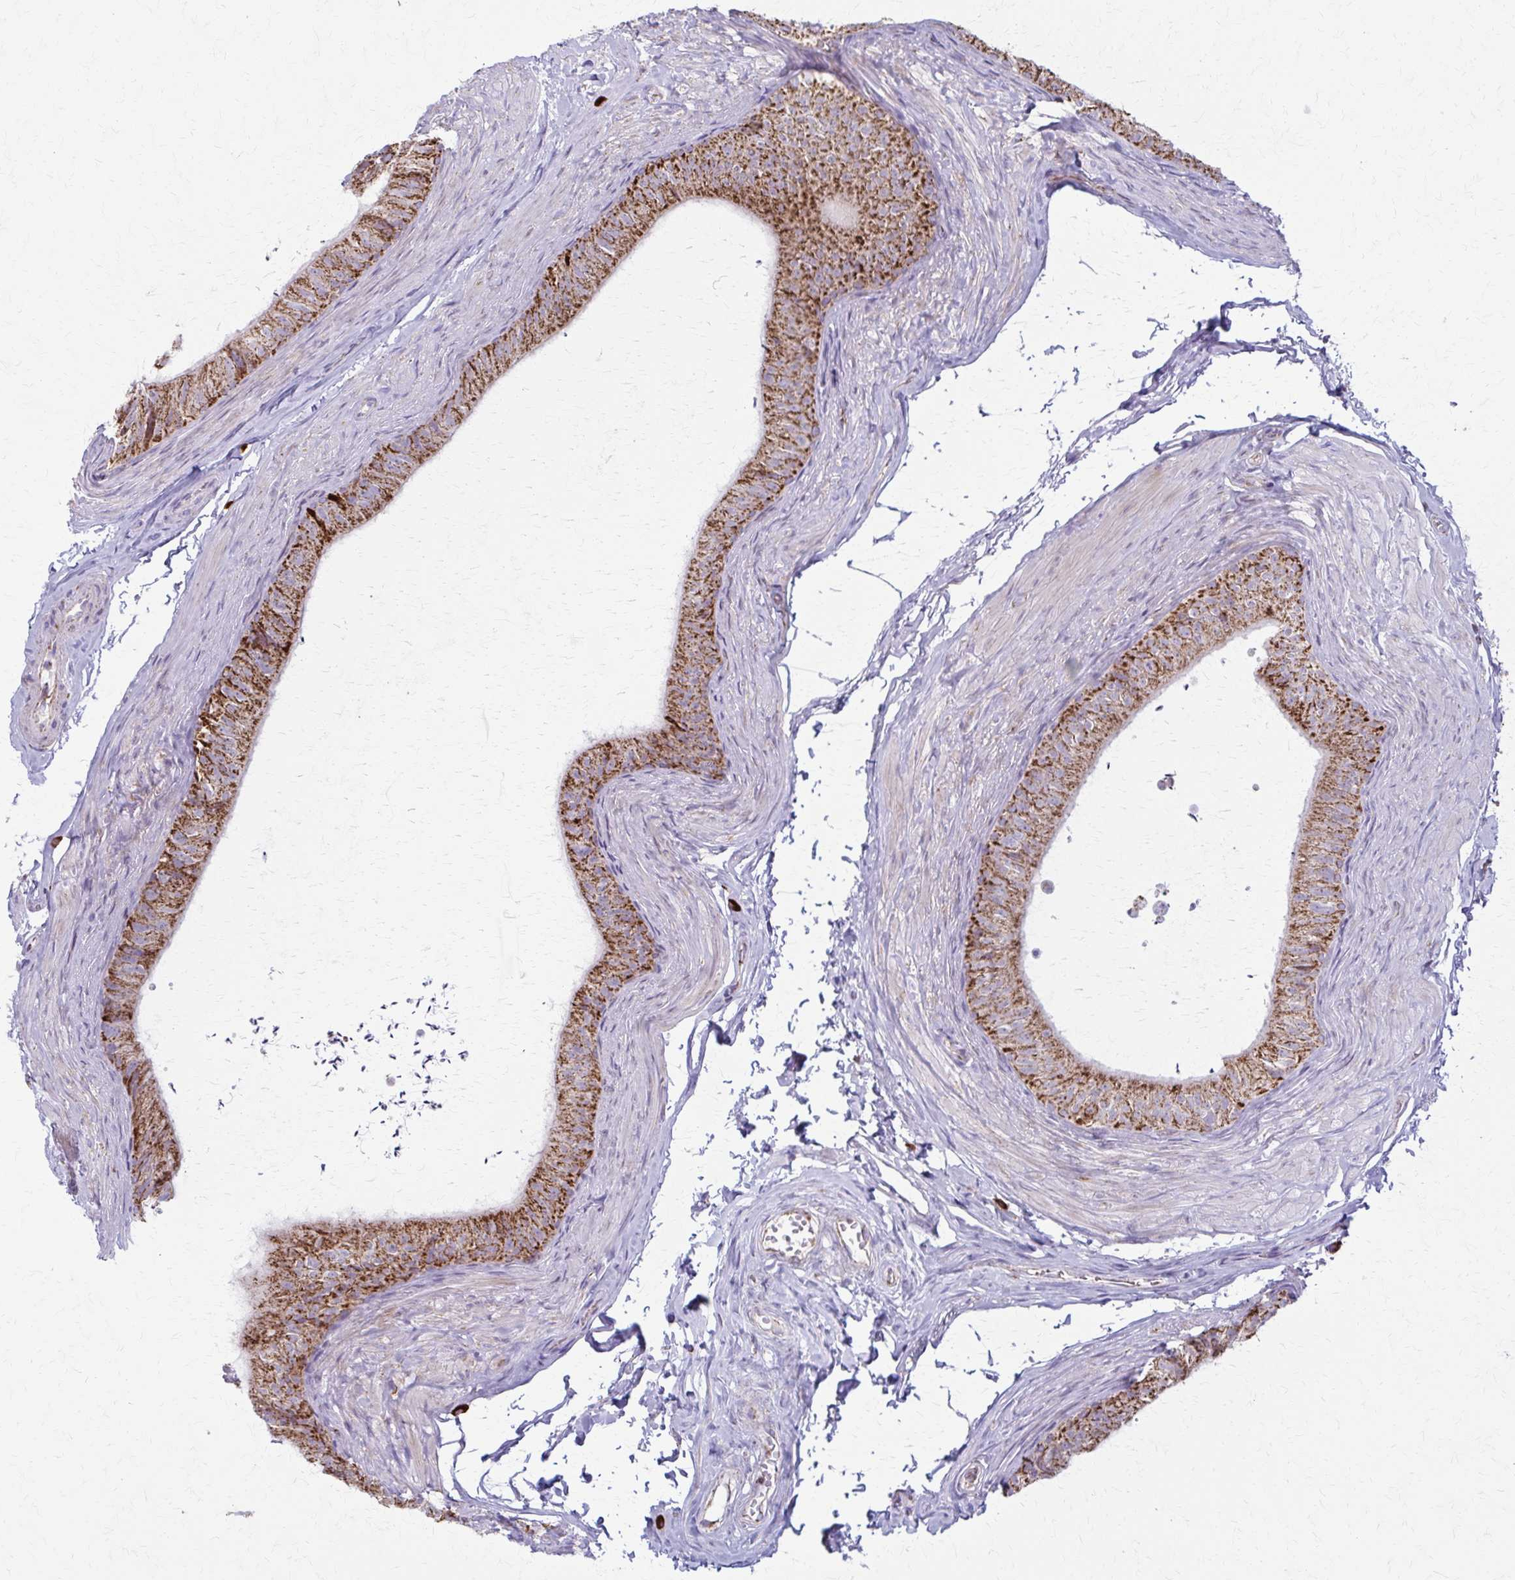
{"staining": {"intensity": "moderate", "quantity": ">75%", "location": "cytoplasmic/membranous"}, "tissue": "epididymis", "cell_type": "Glandular cells", "image_type": "normal", "snomed": [{"axis": "morphology", "description": "Normal tissue, NOS"}, {"axis": "topography", "description": "Epididymis, spermatic cord, NOS"}, {"axis": "topography", "description": "Epididymis"}, {"axis": "topography", "description": "Peripheral nerve tissue"}], "caption": "A brown stain labels moderate cytoplasmic/membranous positivity of a protein in glandular cells of unremarkable epididymis. (IHC, brightfield microscopy, high magnification).", "gene": "TVP23A", "patient": {"sex": "male", "age": 29}}